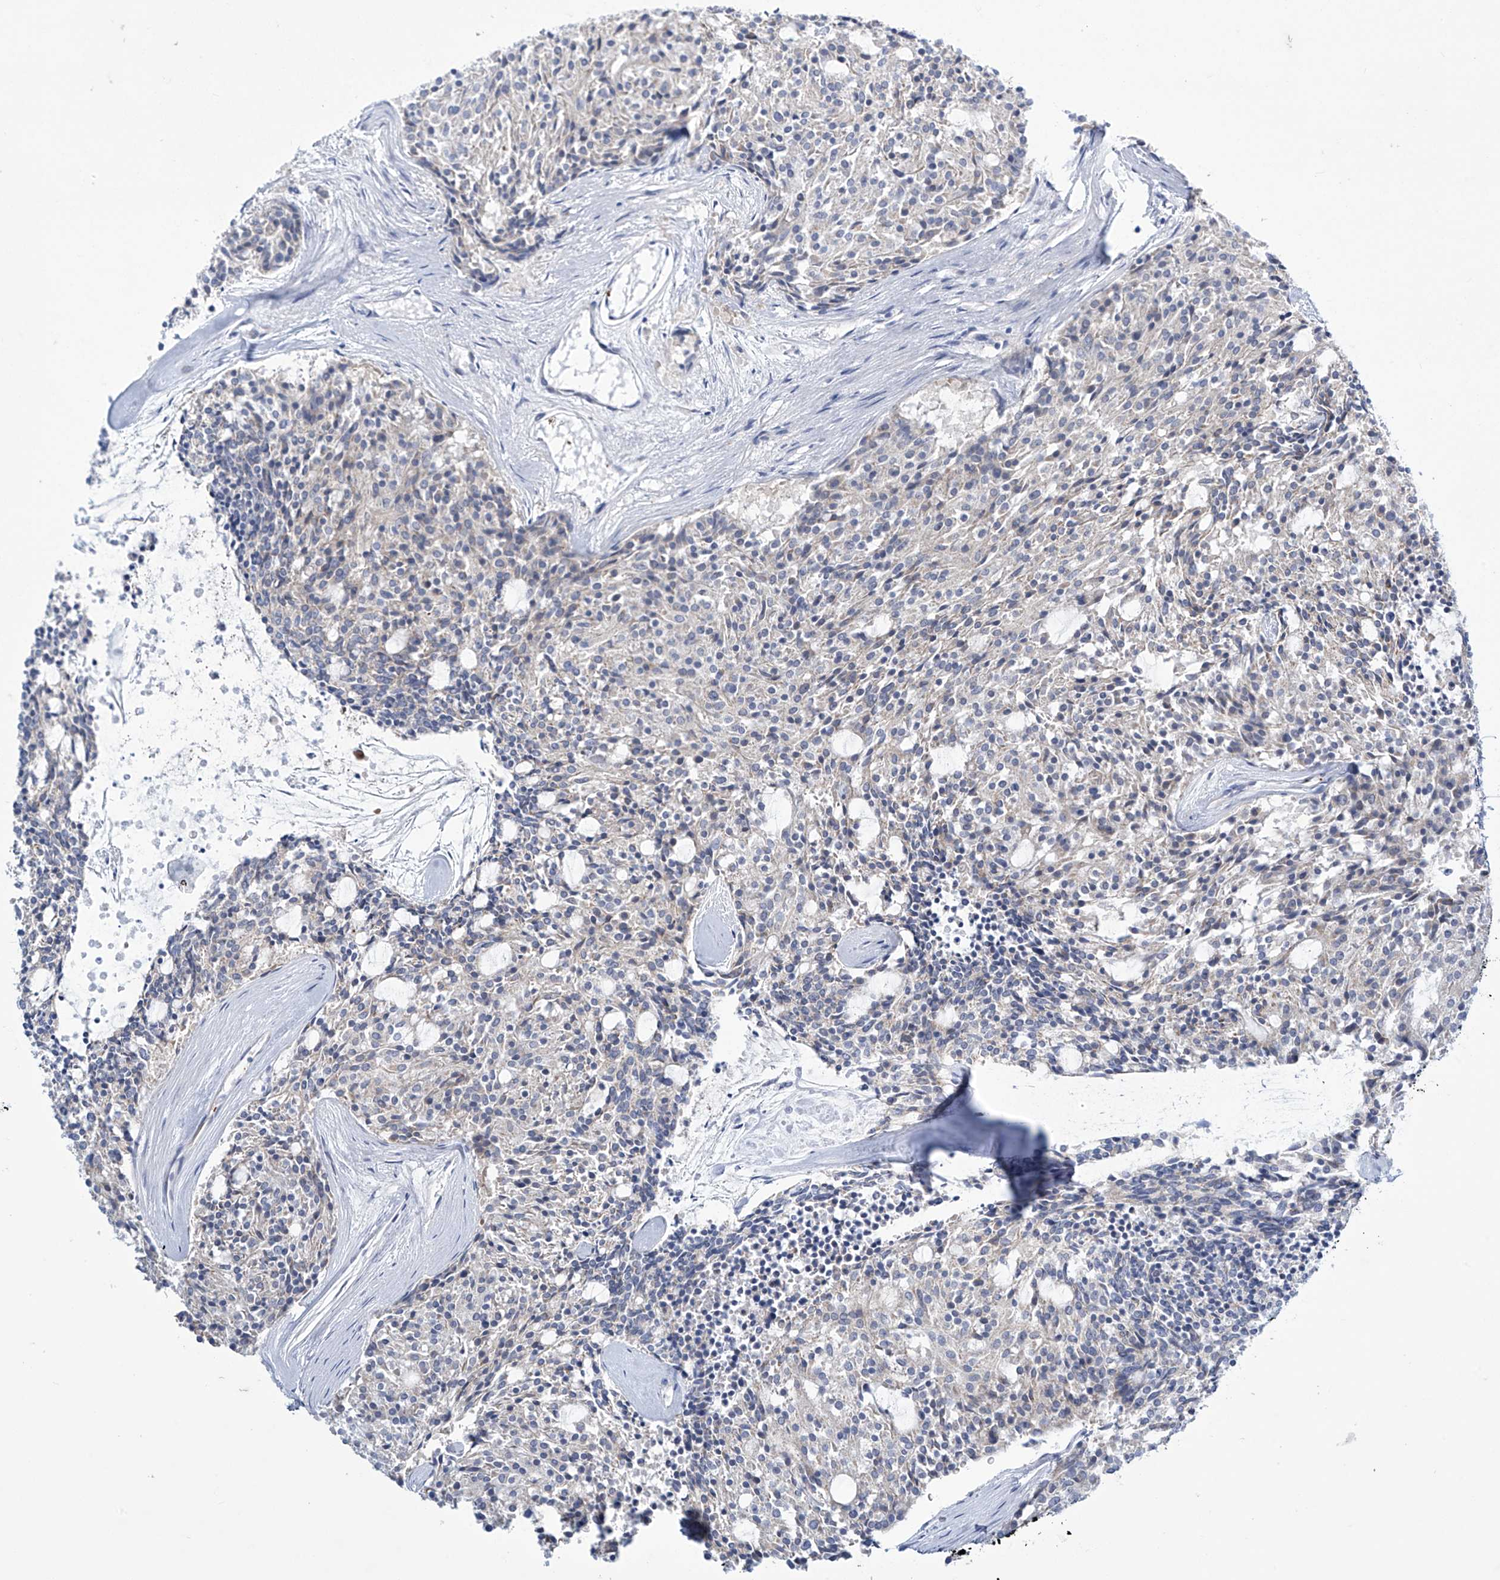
{"staining": {"intensity": "negative", "quantity": "none", "location": "none"}, "tissue": "carcinoid", "cell_type": "Tumor cells", "image_type": "cancer", "snomed": [{"axis": "morphology", "description": "Carcinoid, malignant, NOS"}, {"axis": "topography", "description": "Pancreas"}], "caption": "Carcinoid was stained to show a protein in brown. There is no significant staining in tumor cells. (Brightfield microscopy of DAB IHC at high magnification).", "gene": "TRIM60", "patient": {"sex": "female", "age": 54}}